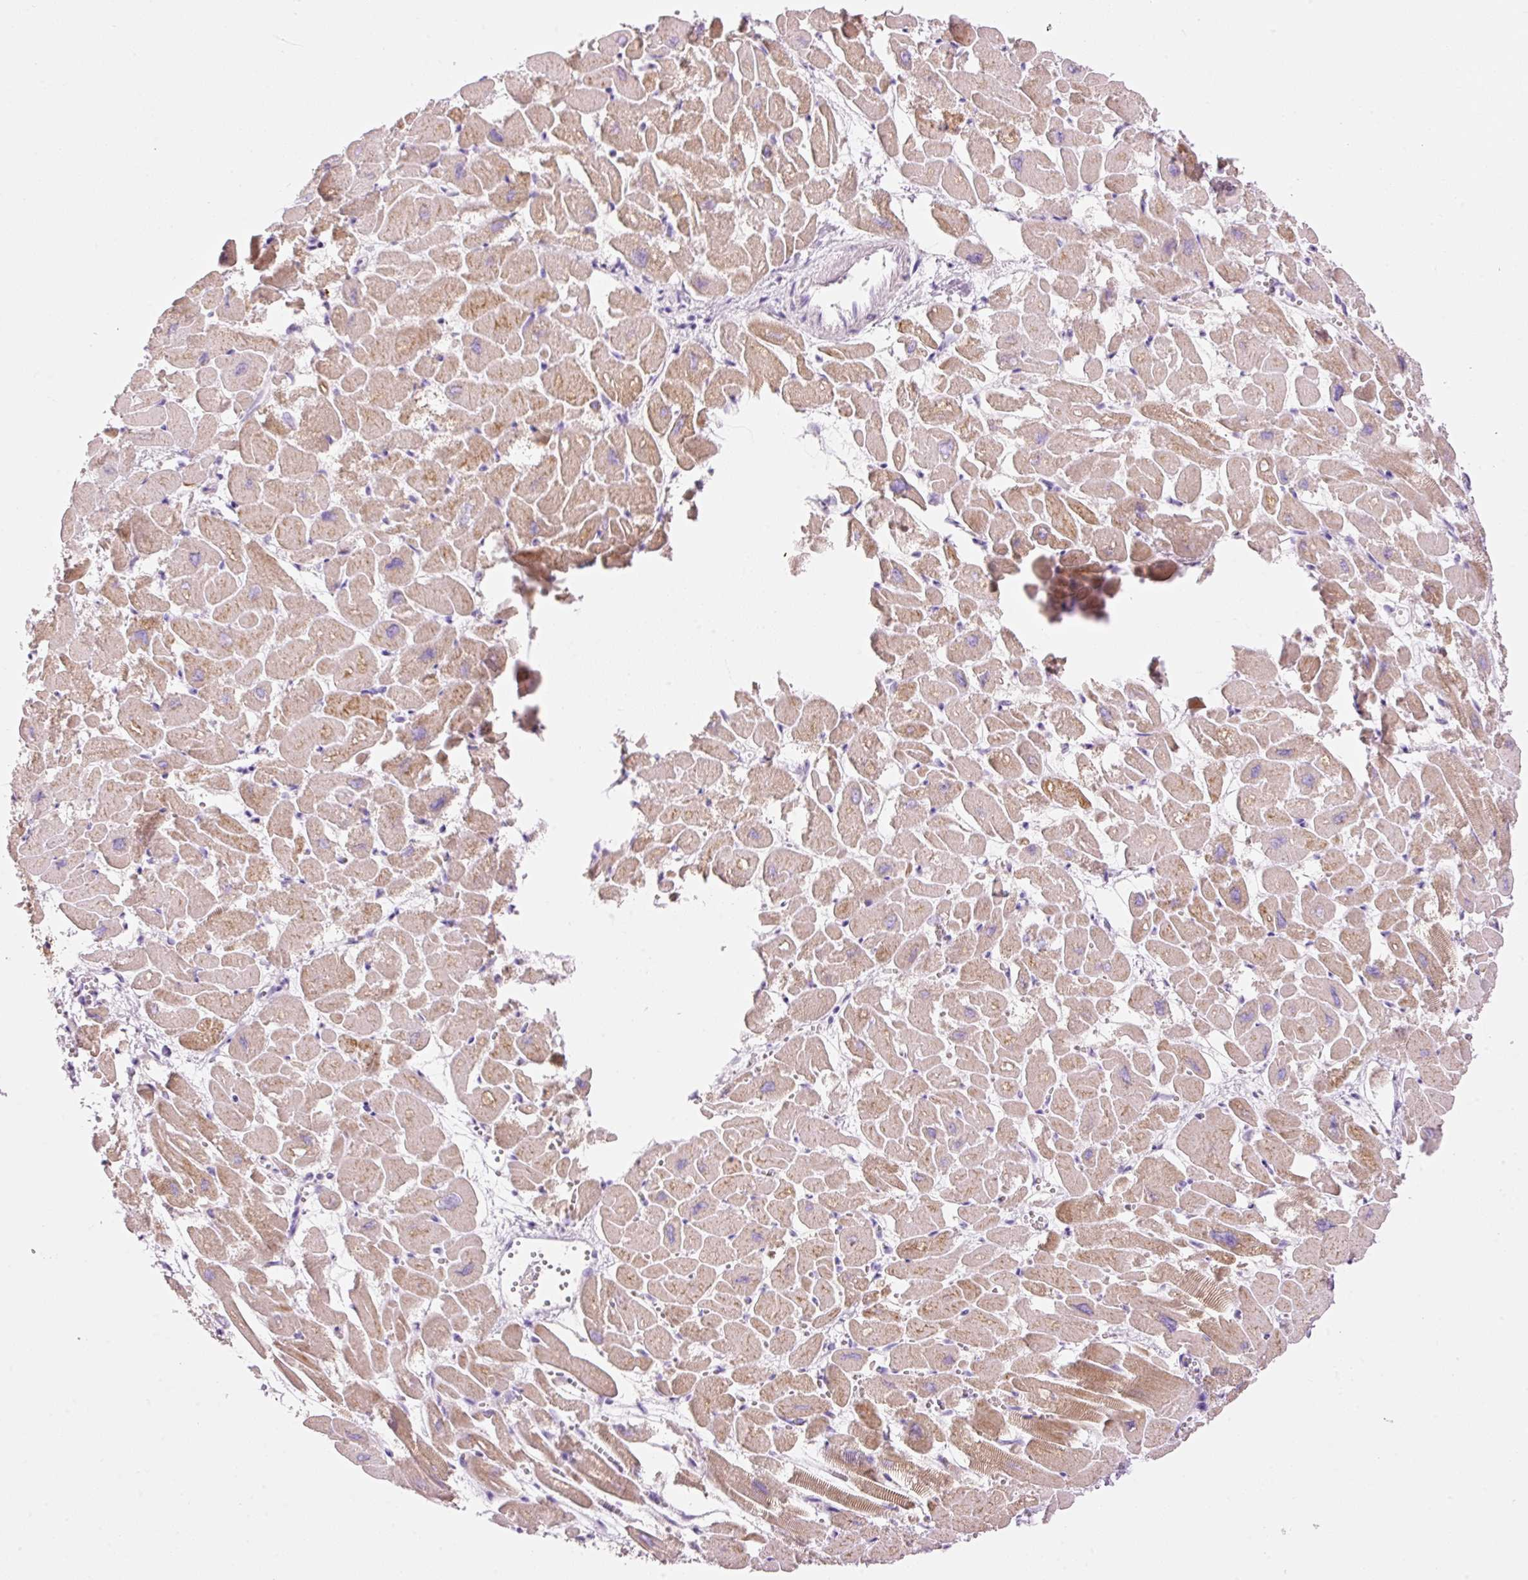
{"staining": {"intensity": "strong", "quantity": "25%-75%", "location": "cytoplasmic/membranous"}, "tissue": "heart muscle", "cell_type": "Cardiomyocytes", "image_type": "normal", "snomed": [{"axis": "morphology", "description": "Normal tissue, NOS"}, {"axis": "topography", "description": "Heart"}], "caption": "An image of human heart muscle stained for a protein shows strong cytoplasmic/membranous brown staining in cardiomyocytes.", "gene": "CARD16", "patient": {"sex": "male", "age": 54}}